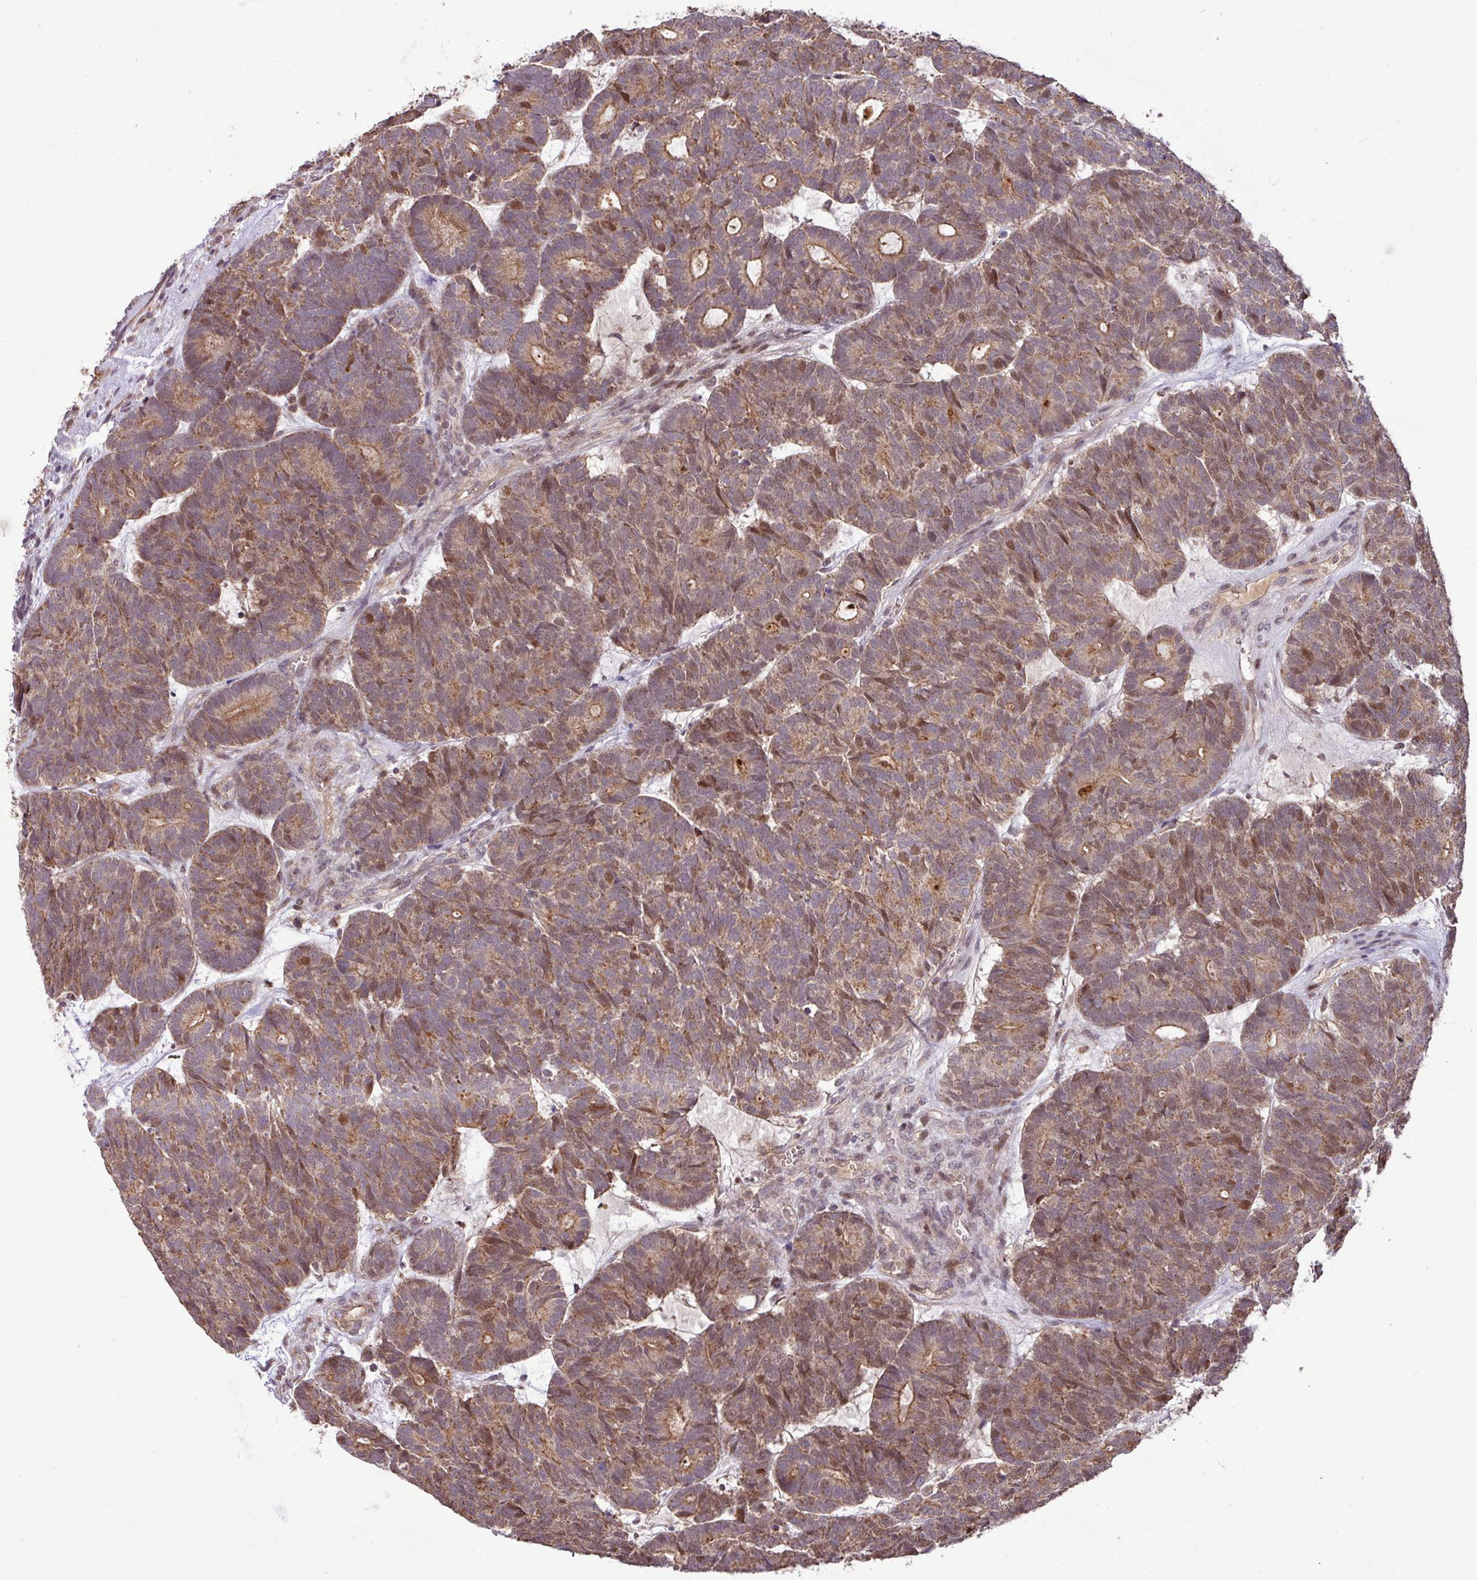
{"staining": {"intensity": "moderate", "quantity": ">75%", "location": "cytoplasmic/membranous"}, "tissue": "head and neck cancer", "cell_type": "Tumor cells", "image_type": "cancer", "snomed": [{"axis": "morphology", "description": "Adenocarcinoma, NOS"}, {"axis": "topography", "description": "Head-Neck"}], "caption": "A brown stain labels moderate cytoplasmic/membranous staining of a protein in human adenocarcinoma (head and neck) tumor cells.", "gene": "YPEL3", "patient": {"sex": "female", "age": 81}}